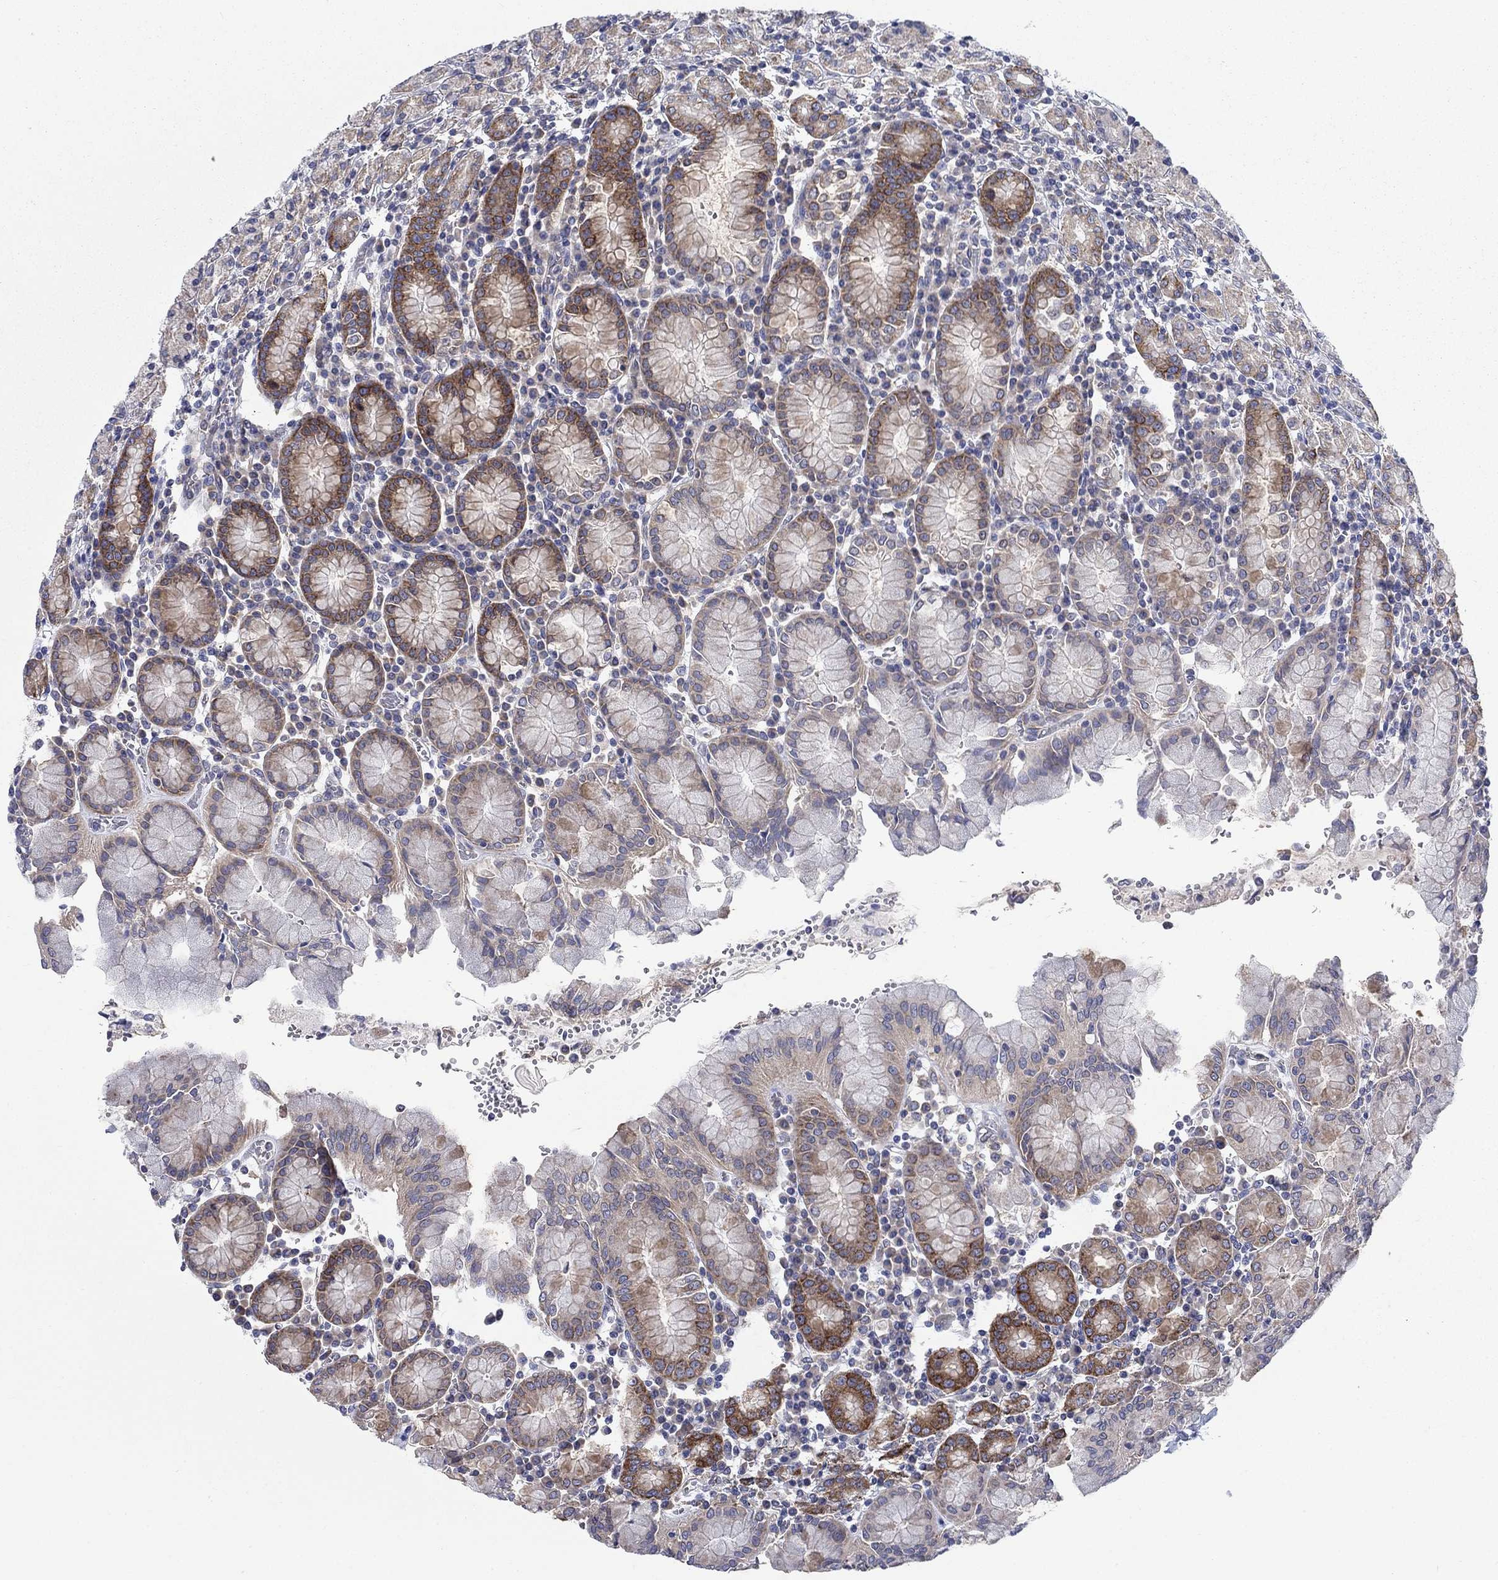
{"staining": {"intensity": "strong", "quantity": "<25%", "location": "cytoplasmic/membranous"}, "tissue": "stomach", "cell_type": "Glandular cells", "image_type": "normal", "snomed": [{"axis": "morphology", "description": "Normal tissue, NOS"}, {"axis": "topography", "description": "Stomach, upper"}, {"axis": "topography", "description": "Stomach"}], "caption": "There is medium levels of strong cytoplasmic/membranous positivity in glandular cells of benign stomach, as demonstrated by immunohistochemical staining (brown color).", "gene": "TMEM59", "patient": {"sex": "male", "age": 62}}